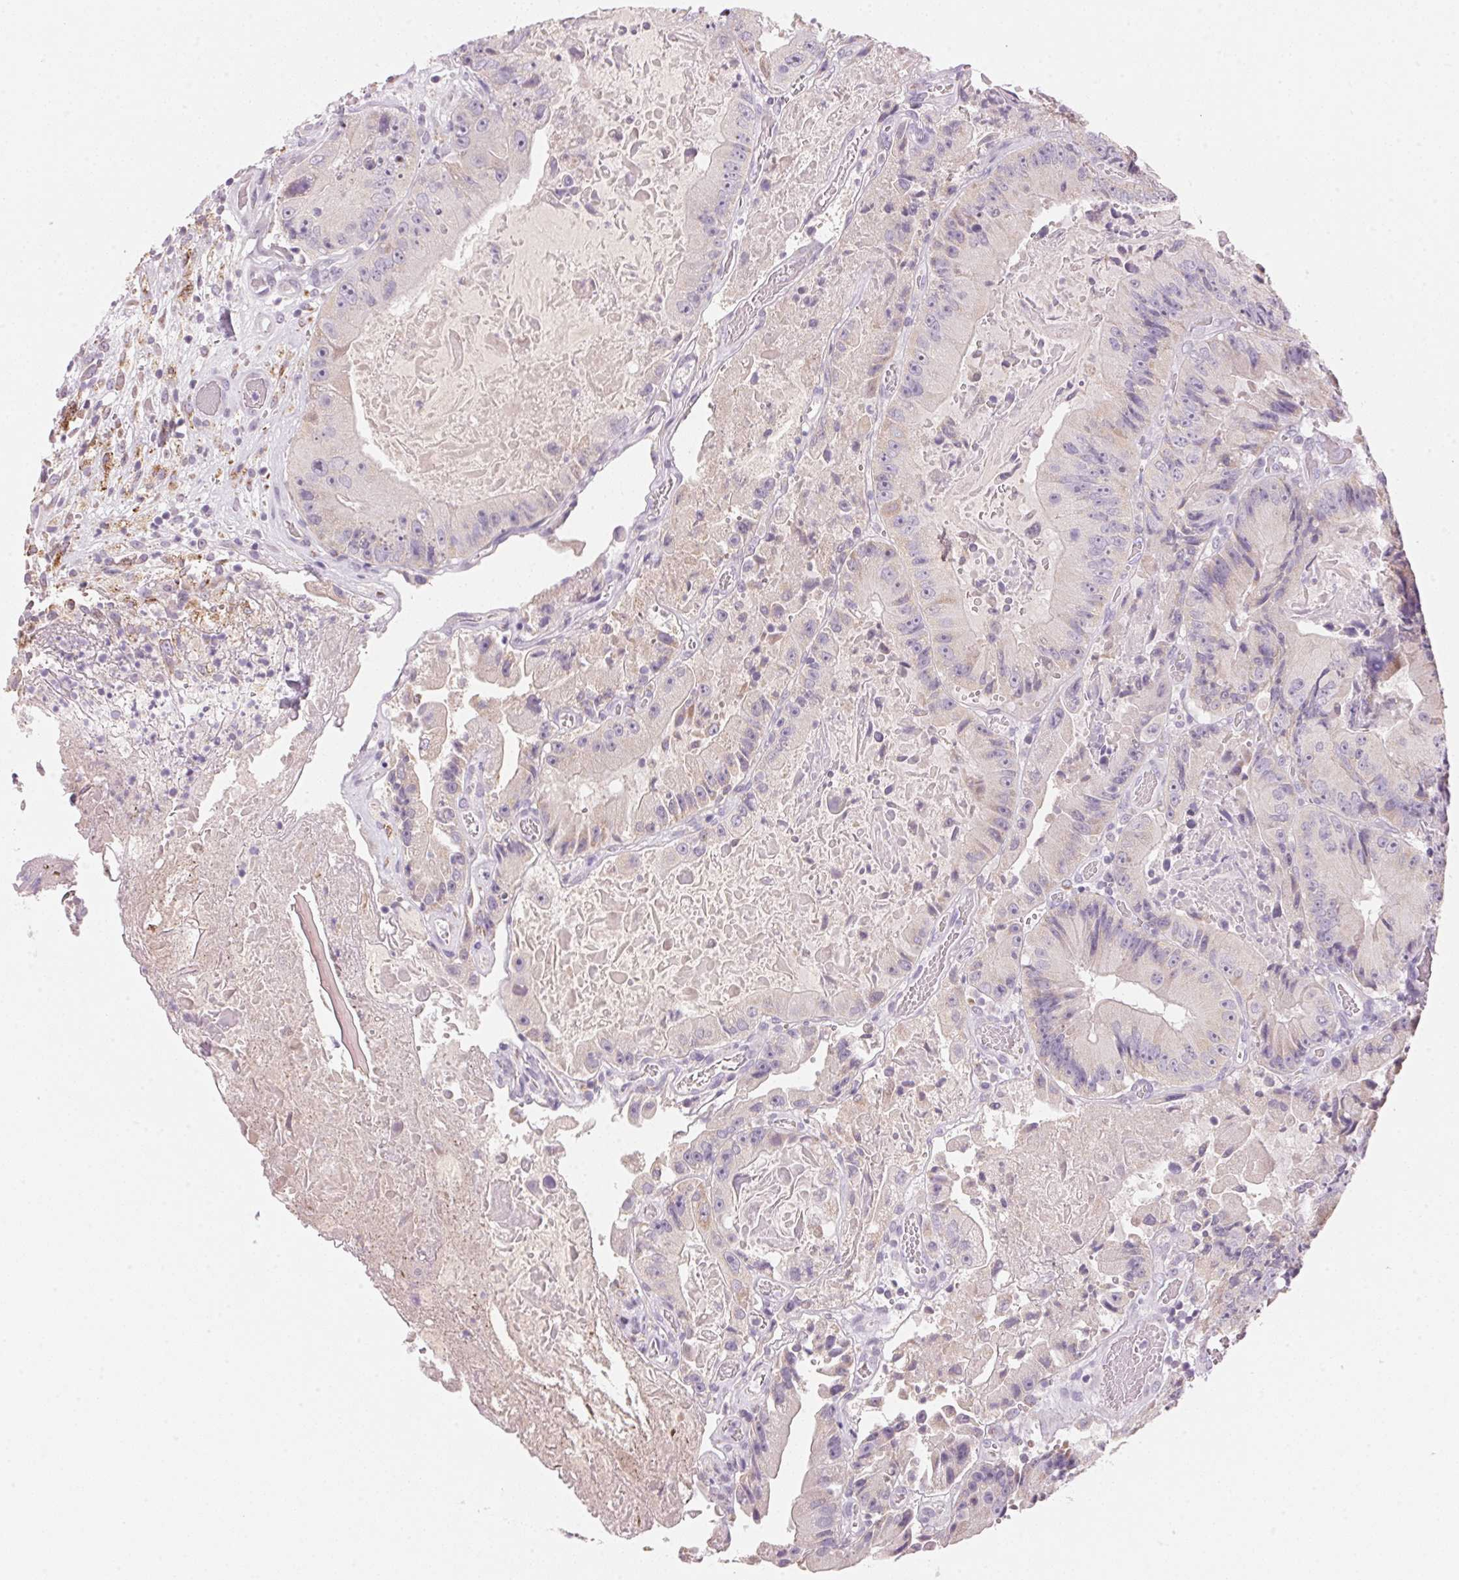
{"staining": {"intensity": "negative", "quantity": "none", "location": "none"}, "tissue": "colorectal cancer", "cell_type": "Tumor cells", "image_type": "cancer", "snomed": [{"axis": "morphology", "description": "Adenocarcinoma, NOS"}, {"axis": "topography", "description": "Colon"}], "caption": "Immunohistochemistry (IHC) of human adenocarcinoma (colorectal) shows no staining in tumor cells.", "gene": "CYP11B1", "patient": {"sex": "female", "age": 86}}